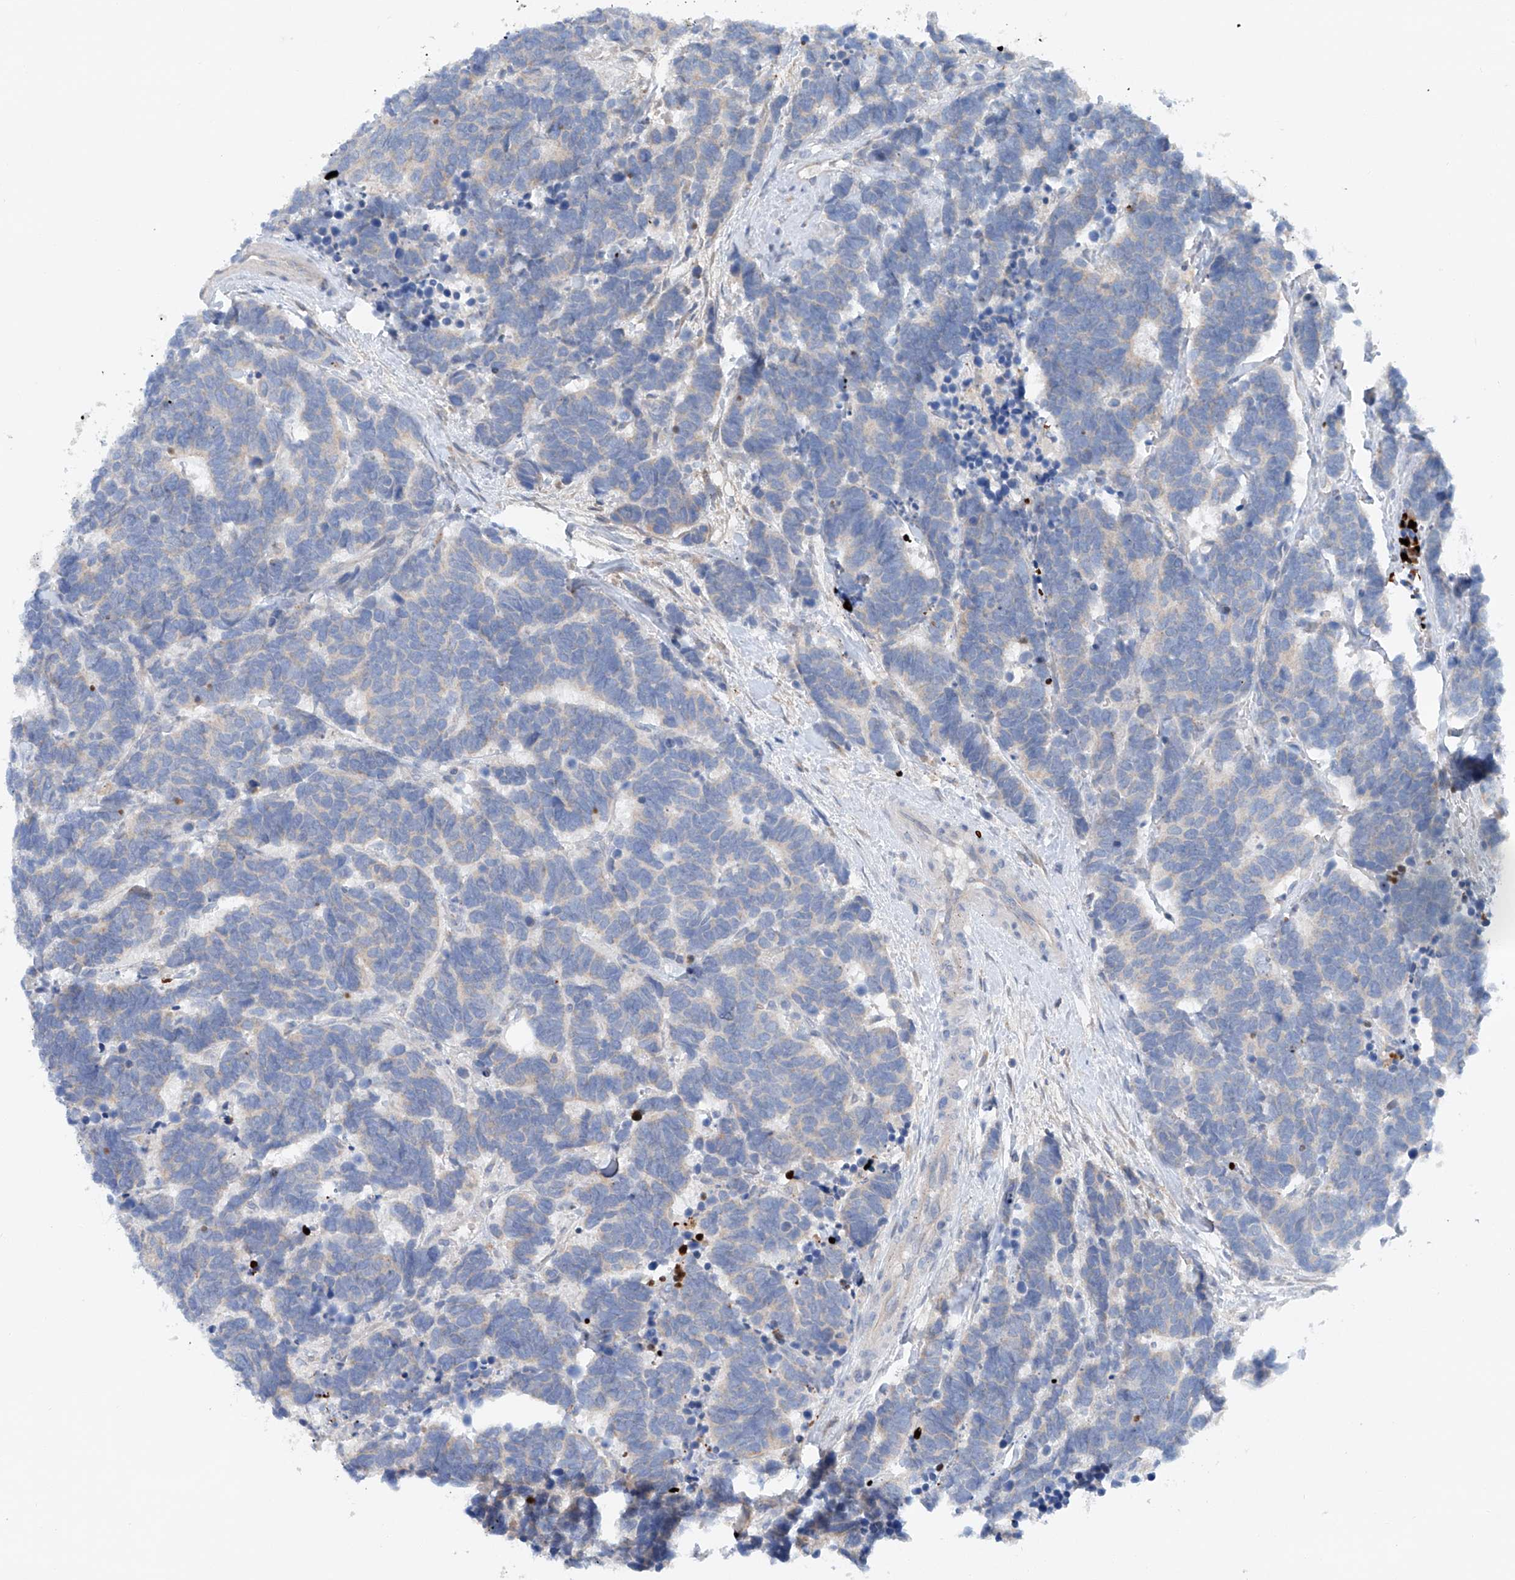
{"staining": {"intensity": "negative", "quantity": "none", "location": "none"}, "tissue": "carcinoid", "cell_type": "Tumor cells", "image_type": "cancer", "snomed": [{"axis": "morphology", "description": "Carcinoma, NOS"}, {"axis": "morphology", "description": "Carcinoid, malignant, NOS"}, {"axis": "topography", "description": "Urinary bladder"}], "caption": "Immunohistochemical staining of carcinoma shows no significant positivity in tumor cells.", "gene": "CEP85L", "patient": {"sex": "male", "age": 57}}